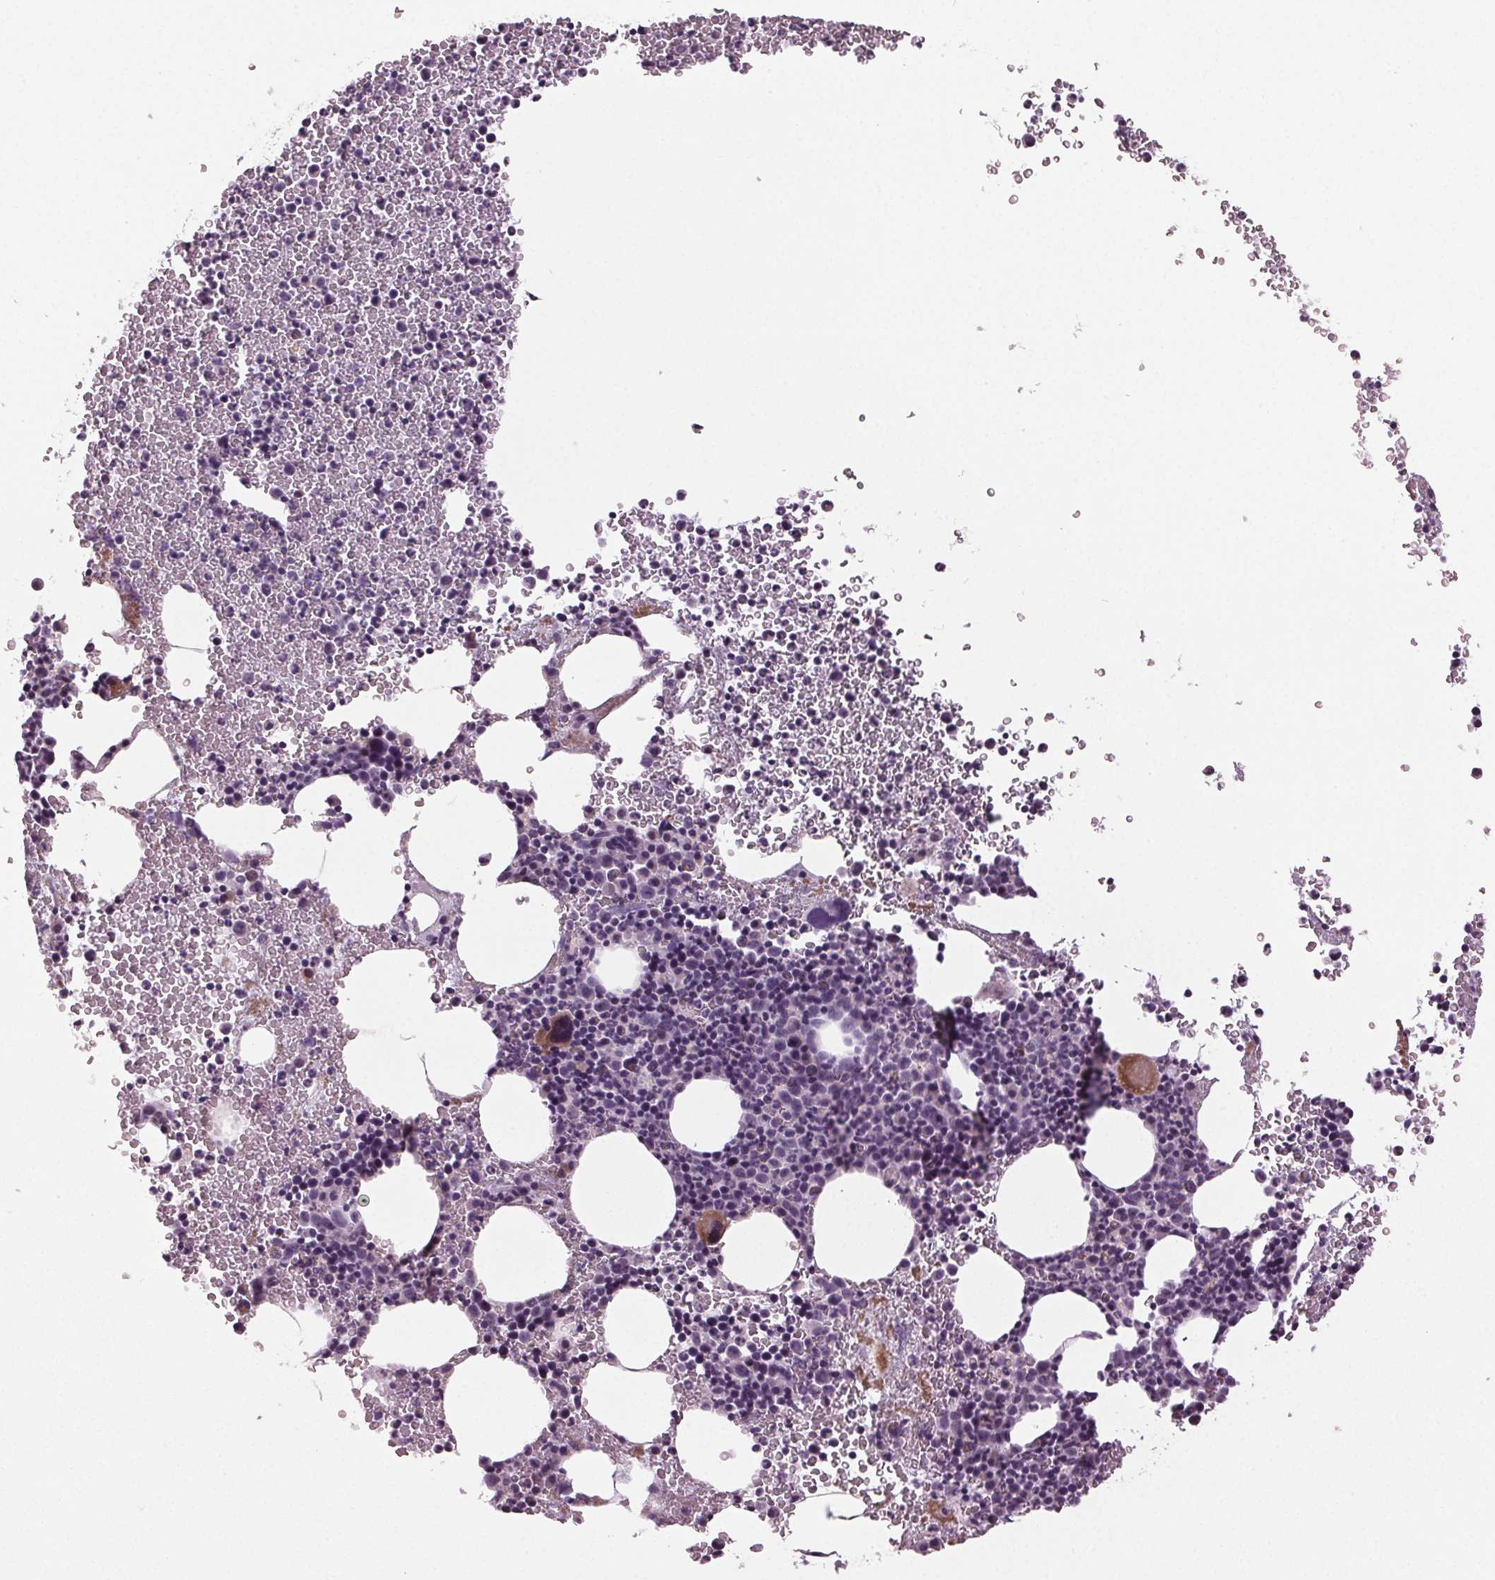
{"staining": {"intensity": "moderate", "quantity": "<25%", "location": "cytoplasmic/membranous"}, "tissue": "bone marrow", "cell_type": "Hematopoietic cells", "image_type": "normal", "snomed": [{"axis": "morphology", "description": "Normal tissue, NOS"}, {"axis": "topography", "description": "Bone marrow"}], "caption": "Immunohistochemistry (DAB) staining of benign human bone marrow reveals moderate cytoplasmic/membranous protein staining in approximately <25% of hematopoietic cells. (Stains: DAB in brown, nuclei in blue, Microscopy: brightfield microscopy at high magnification).", "gene": "DNAH12", "patient": {"sex": "female", "age": 56}}